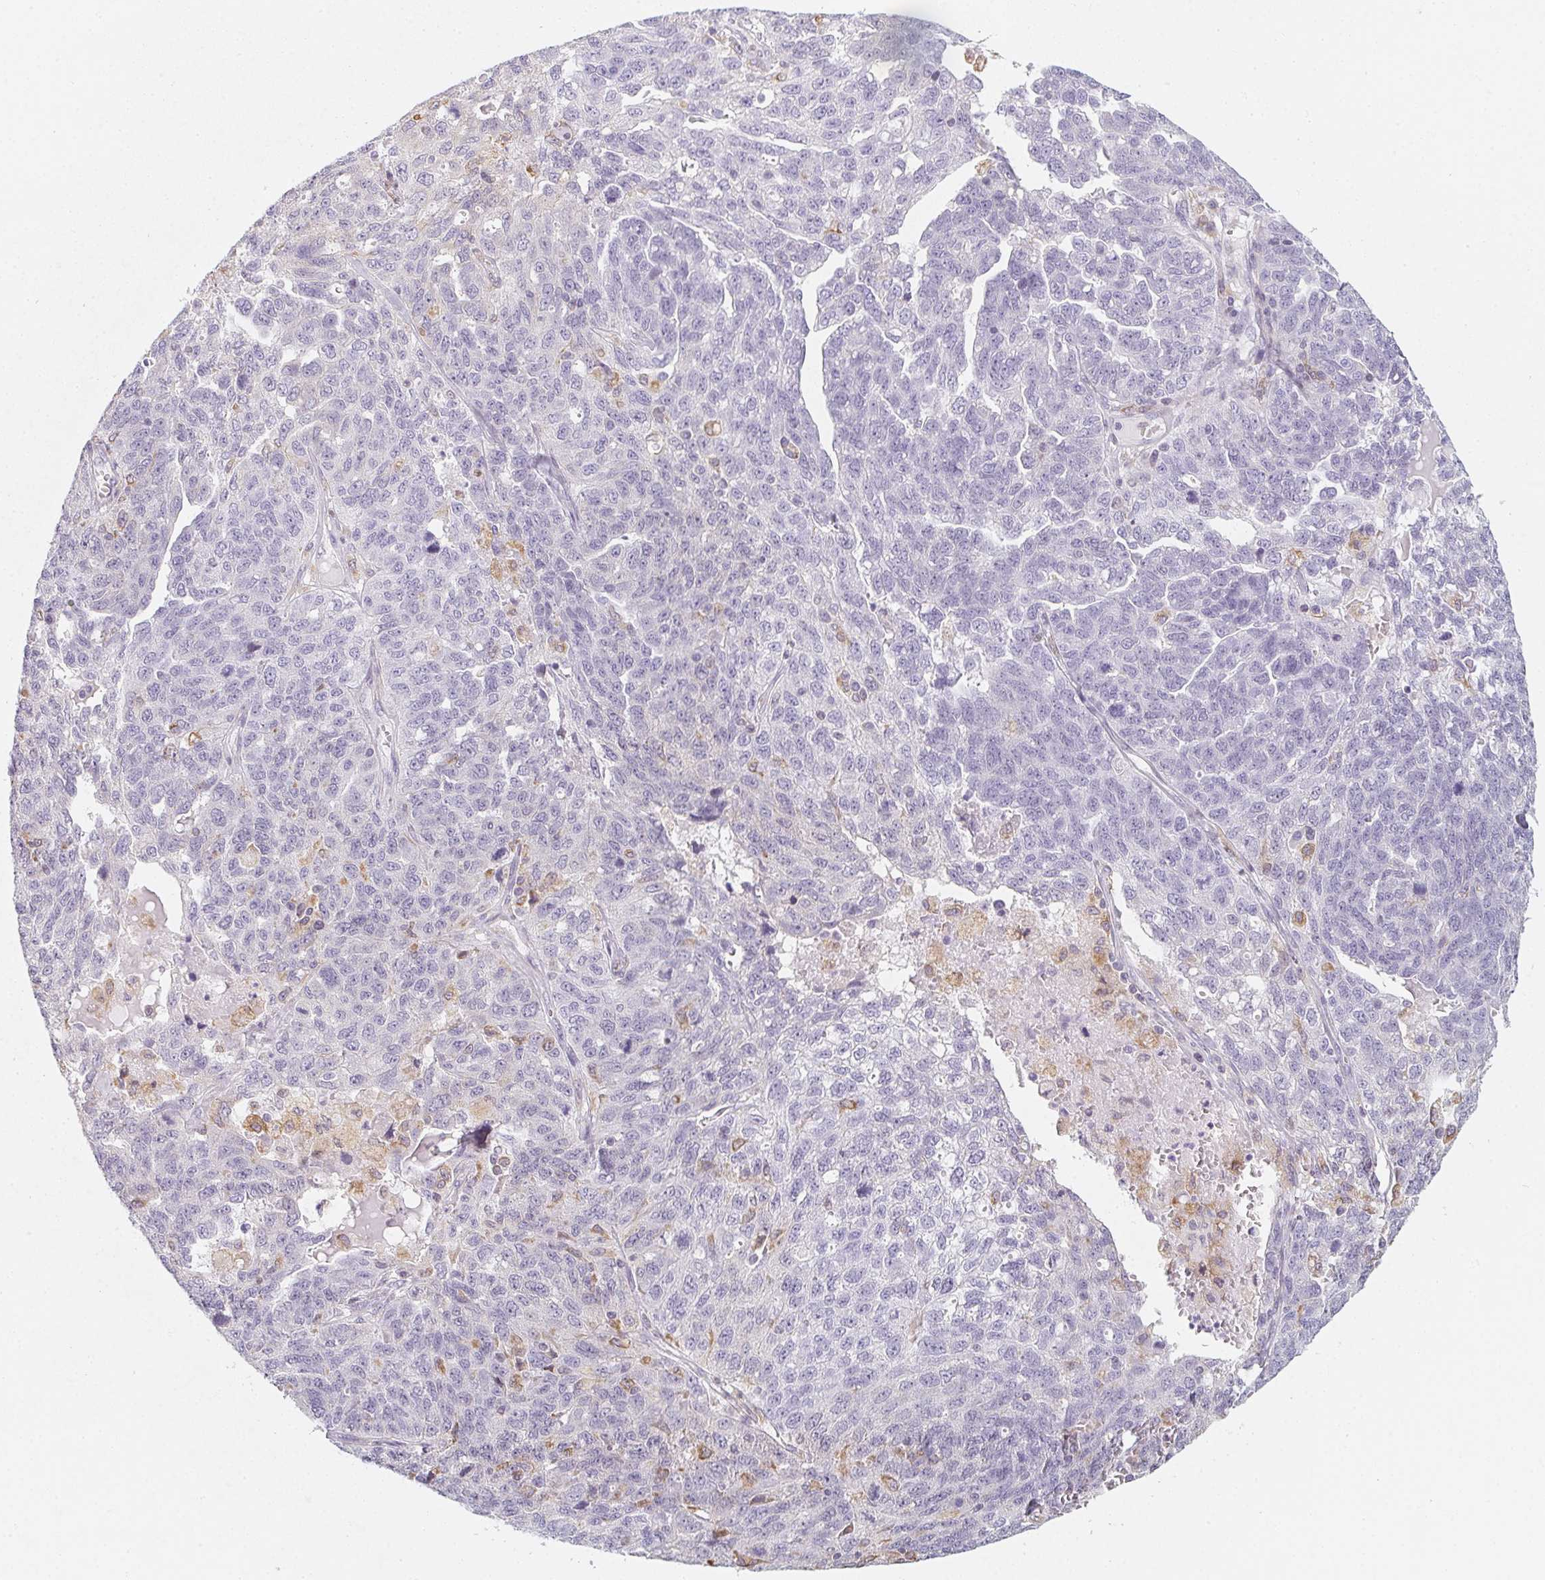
{"staining": {"intensity": "negative", "quantity": "none", "location": "none"}, "tissue": "ovarian cancer", "cell_type": "Tumor cells", "image_type": "cancer", "snomed": [{"axis": "morphology", "description": "Cystadenocarcinoma, serous, NOS"}, {"axis": "topography", "description": "Ovary"}], "caption": "Immunohistochemistry histopathology image of neoplastic tissue: human ovarian cancer stained with DAB displays no significant protein expression in tumor cells.", "gene": "SOAT1", "patient": {"sex": "female", "age": 71}}